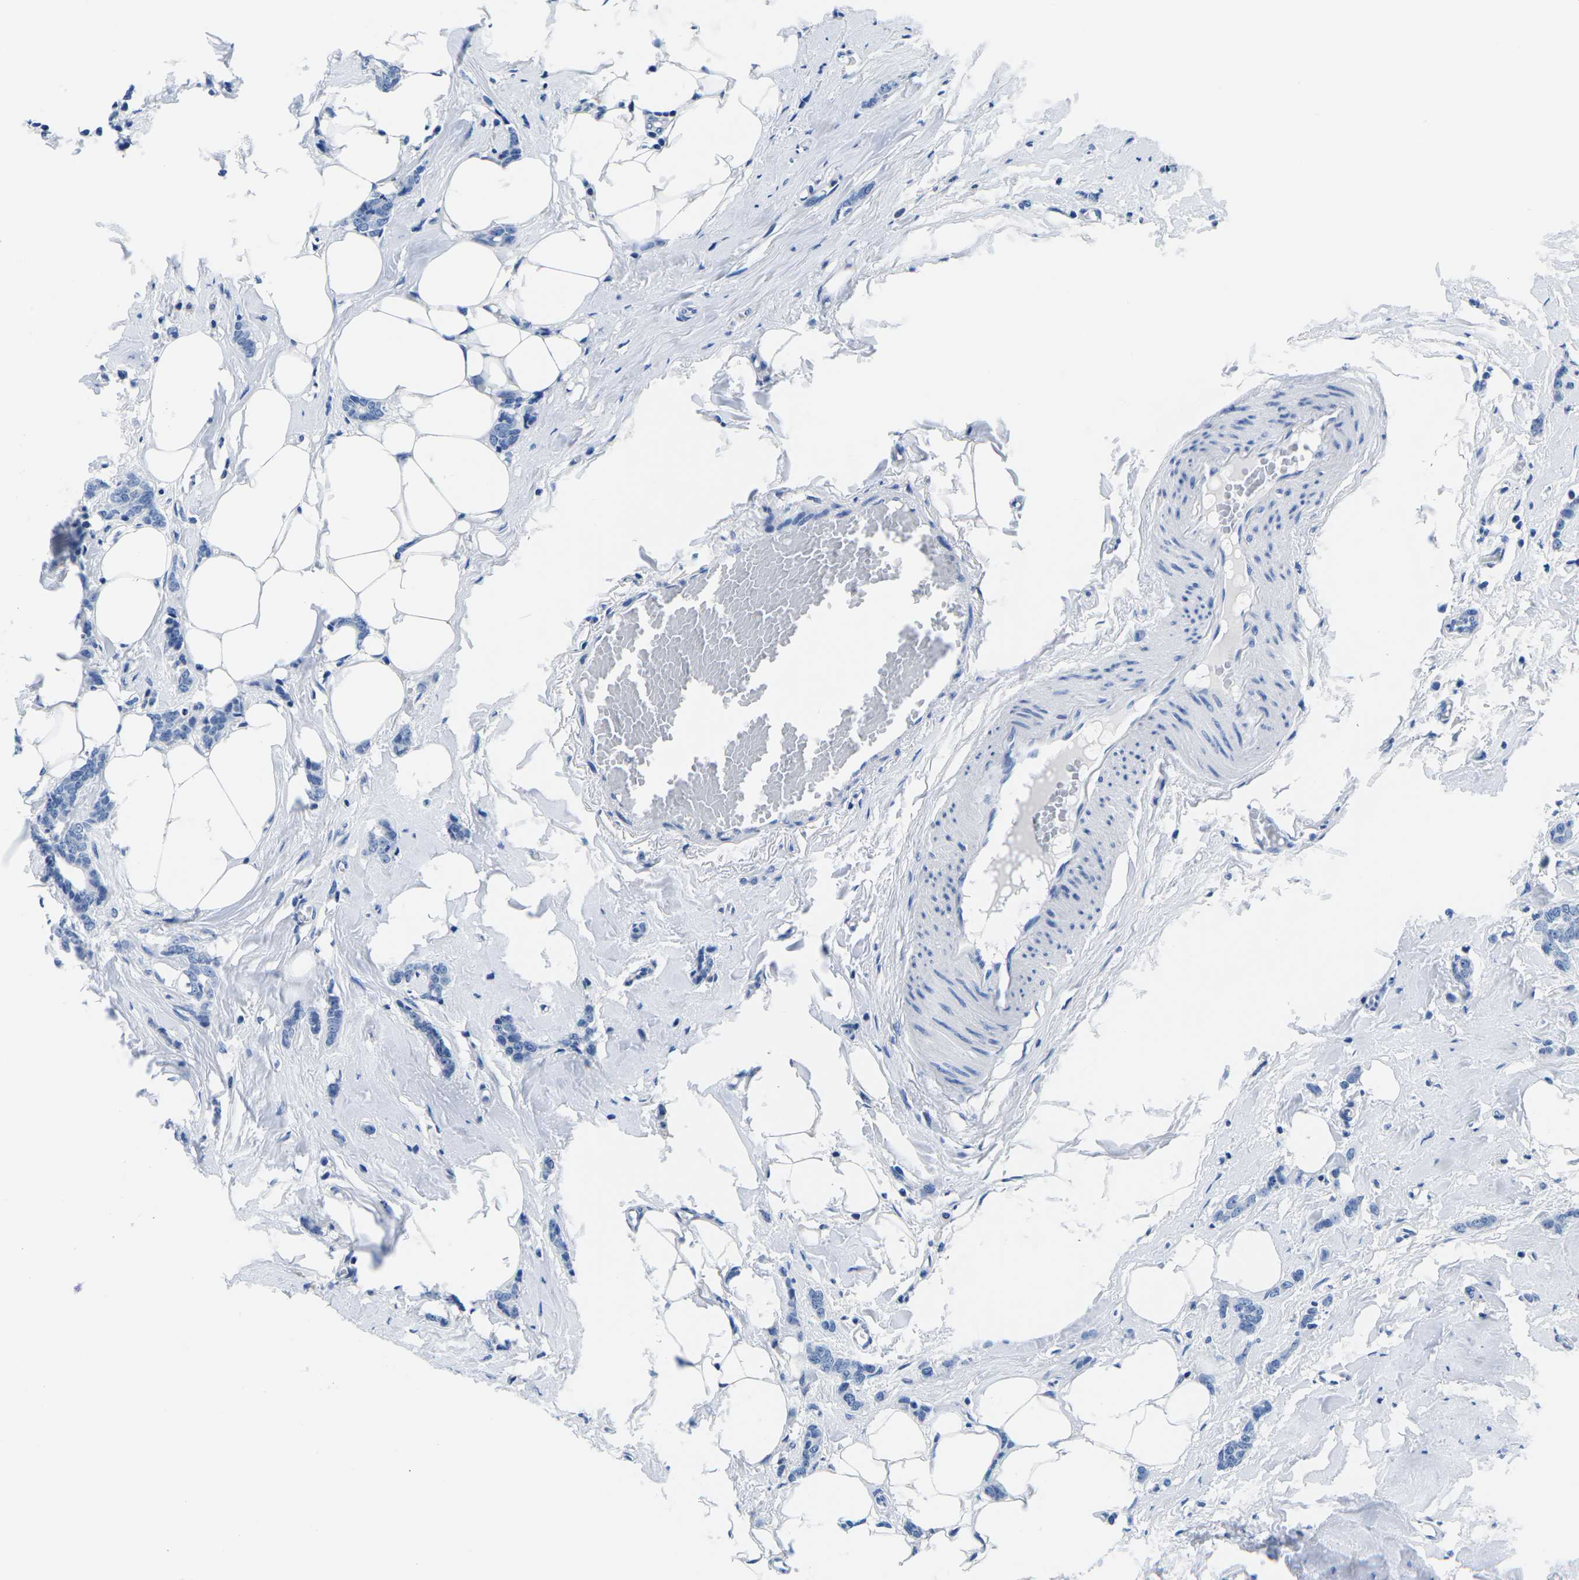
{"staining": {"intensity": "negative", "quantity": "none", "location": "none"}, "tissue": "breast cancer", "cell_type": "Tumor cells", "image_type": "cancer", "snomed": [{"axis": "morphology", "description": "Lobular carcinoma"}, {"axis": "topography", "description": "Skin"}, {"axis": "topography", "description": "Breast"}], "caption": "This is an immunohistochemistry photomicrograph of breast cancer (lobular carcinoma). There is no staining in tumor cells.", "gene": "CYP1A2", "patient": {"sex": "female", "age": 46}}